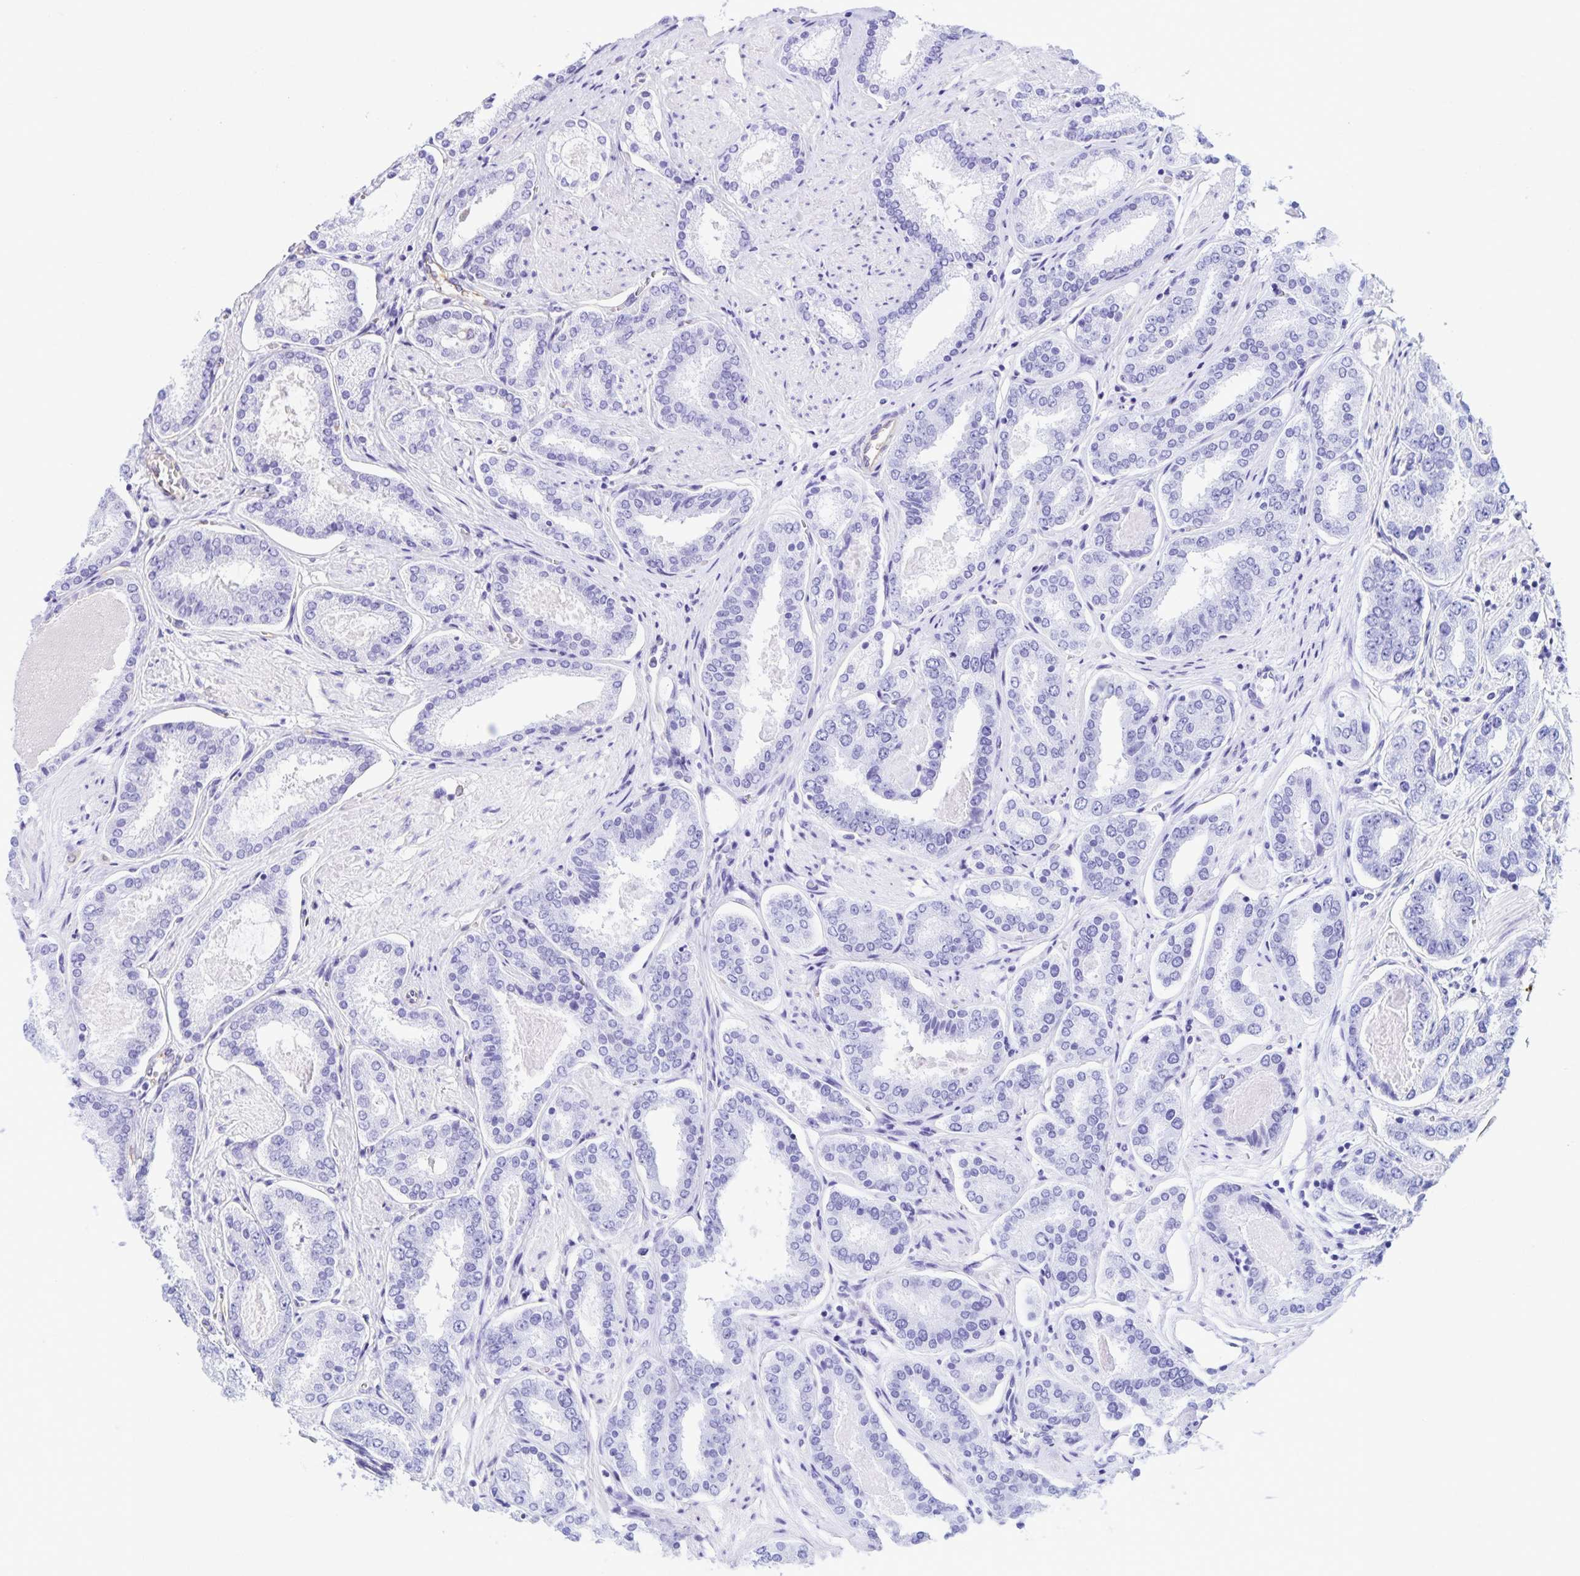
{"staining": {"intensity": "negative", "quantity": "none", "location": "none"}, "tissue": "prostate cancer", "cell_type": "Tumor cells", "image_type": "cancer", "snomed": [{"axis": "morphology", "description": "Adenocarcinoma, High grade"}, {"axis": "topography", "description": "Prostate"}], "caption": "A histopathology image of prostate cancer stained for a protein shows no brown staining in tumor cells.", "gene": "TRPV6", "patient": {"sex": "male", "age": 63}}